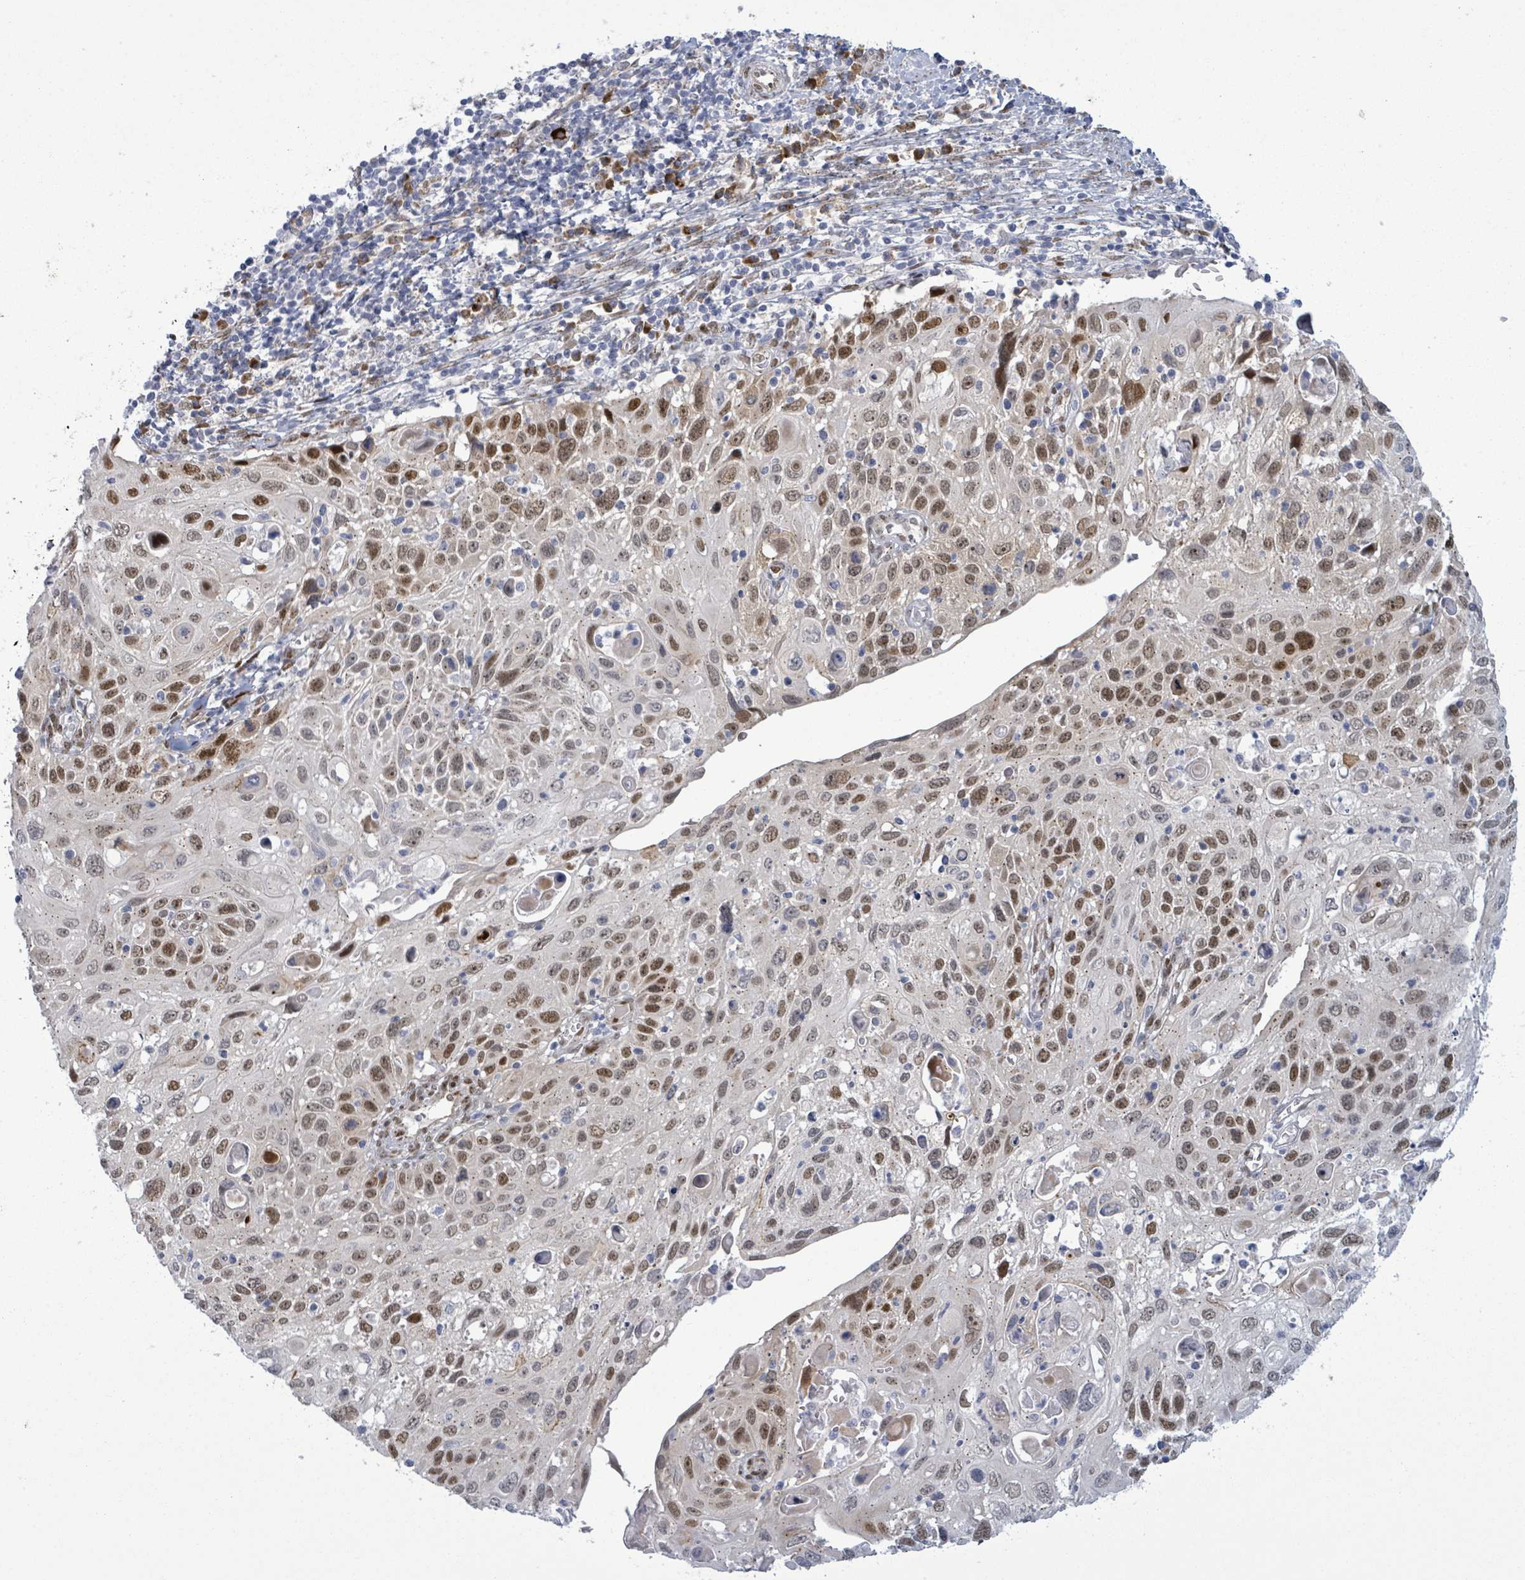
{"staining": {"intensity": "moderate", "quantity": "25%-75%", "location": "nuclear"}, "tissue": "cervical cancer", "cell_type": "Tumor cells", "image_type": "cancer", "snomed": [{"axis": "morphology", "description": "Squamous cell carcinoma, NOS"}, {"axis": "topography", "description": "Cervix"}], "caption": "Protein staining reveals moderate nuclear staining in approximately 25%-75% of tumor cells in cervical cancer (squamous cell carcinoma).", "gene": "TUSC1", "patient": {"sex": "female", "age": 70}}